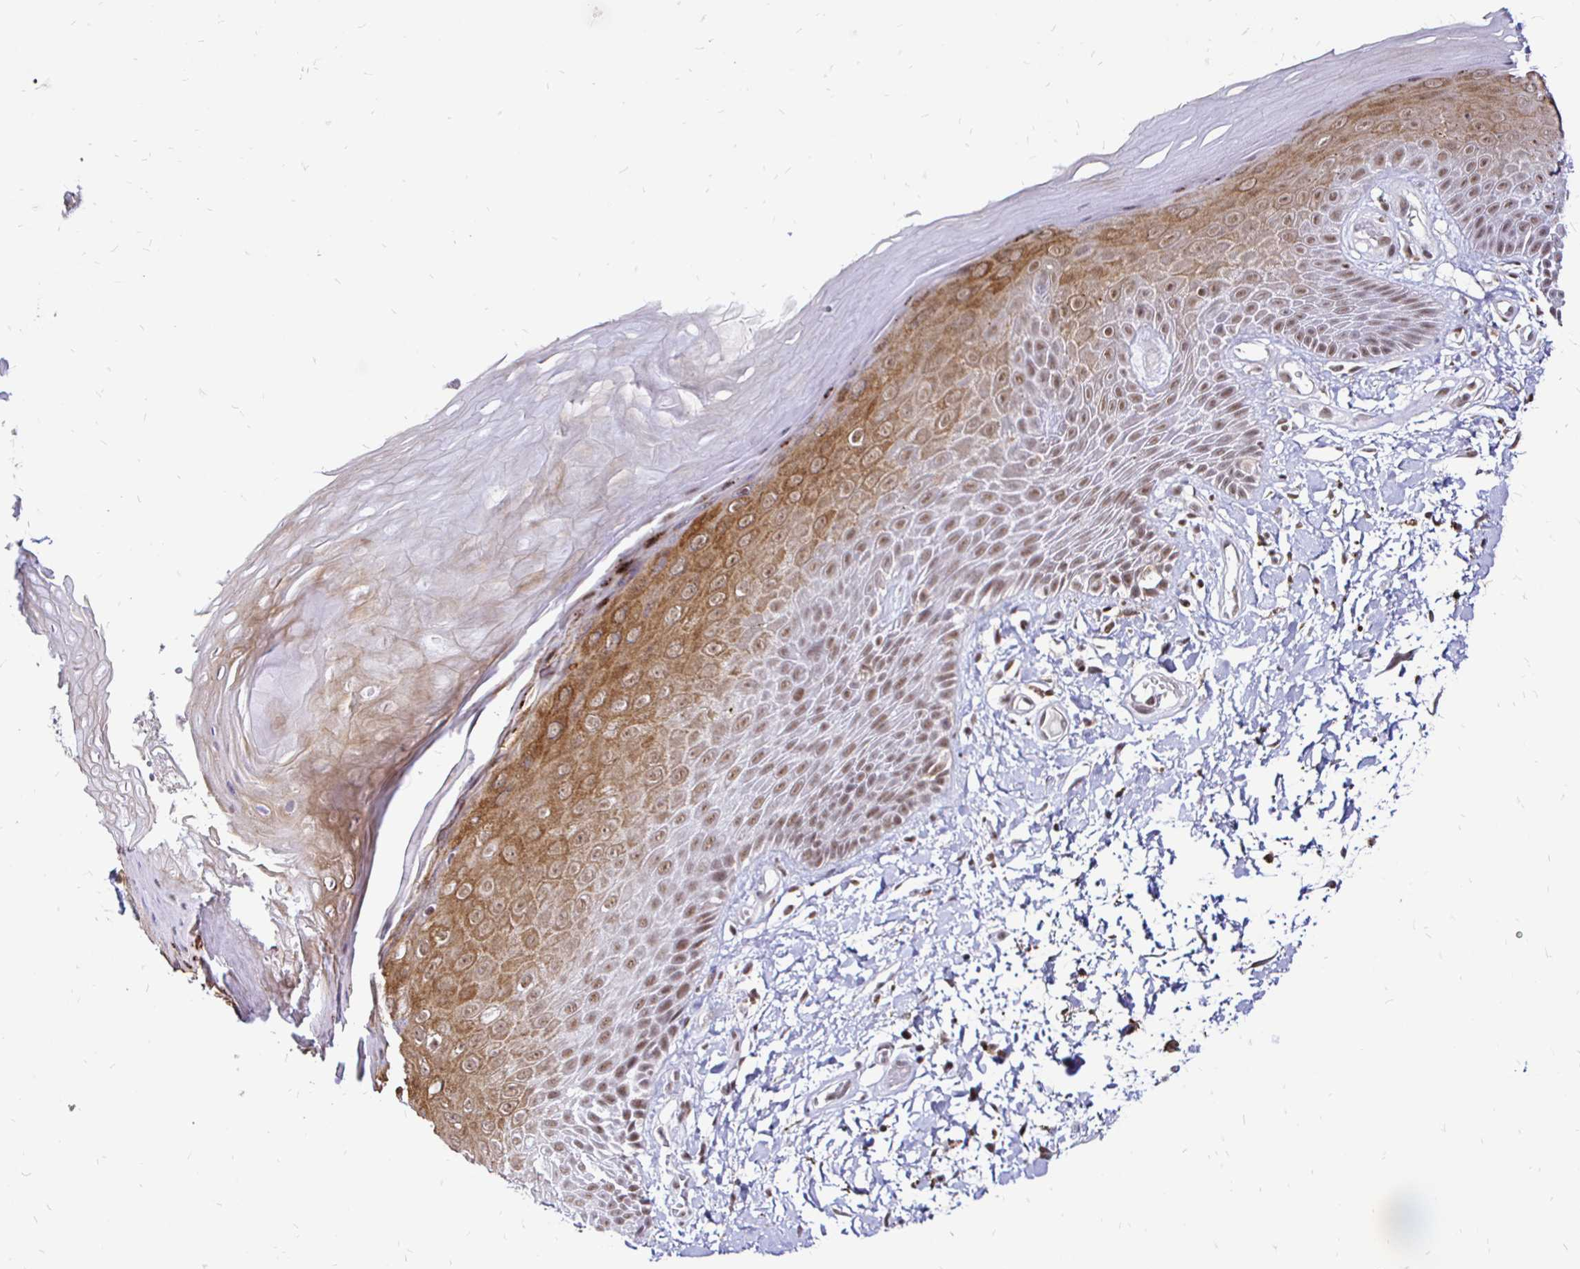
{"staining": {"intensity": "moderate", "quantity": ">75%", "location": "cytoplasmic/membranous,nuclear"}, "tissue": "skin", "cell_type": "Epidermal cells", "image_type": "normal", "snomed": [{"axis": "morphology", "description": "Normal tissue, NOS"}, {"axis": "topography", "description": "Anal"}, {"axis": "topography", "description": "Peripheral nerve tissue"}], "caption": "This is an image of immunohistochemistry staining of unremarkable skin, which shows moderate staining in the cytoplasmic/membranous,nuclear of epidermal cells.", "gene": "SIN3A", "patient": {"sex": "male", "age": 78}}